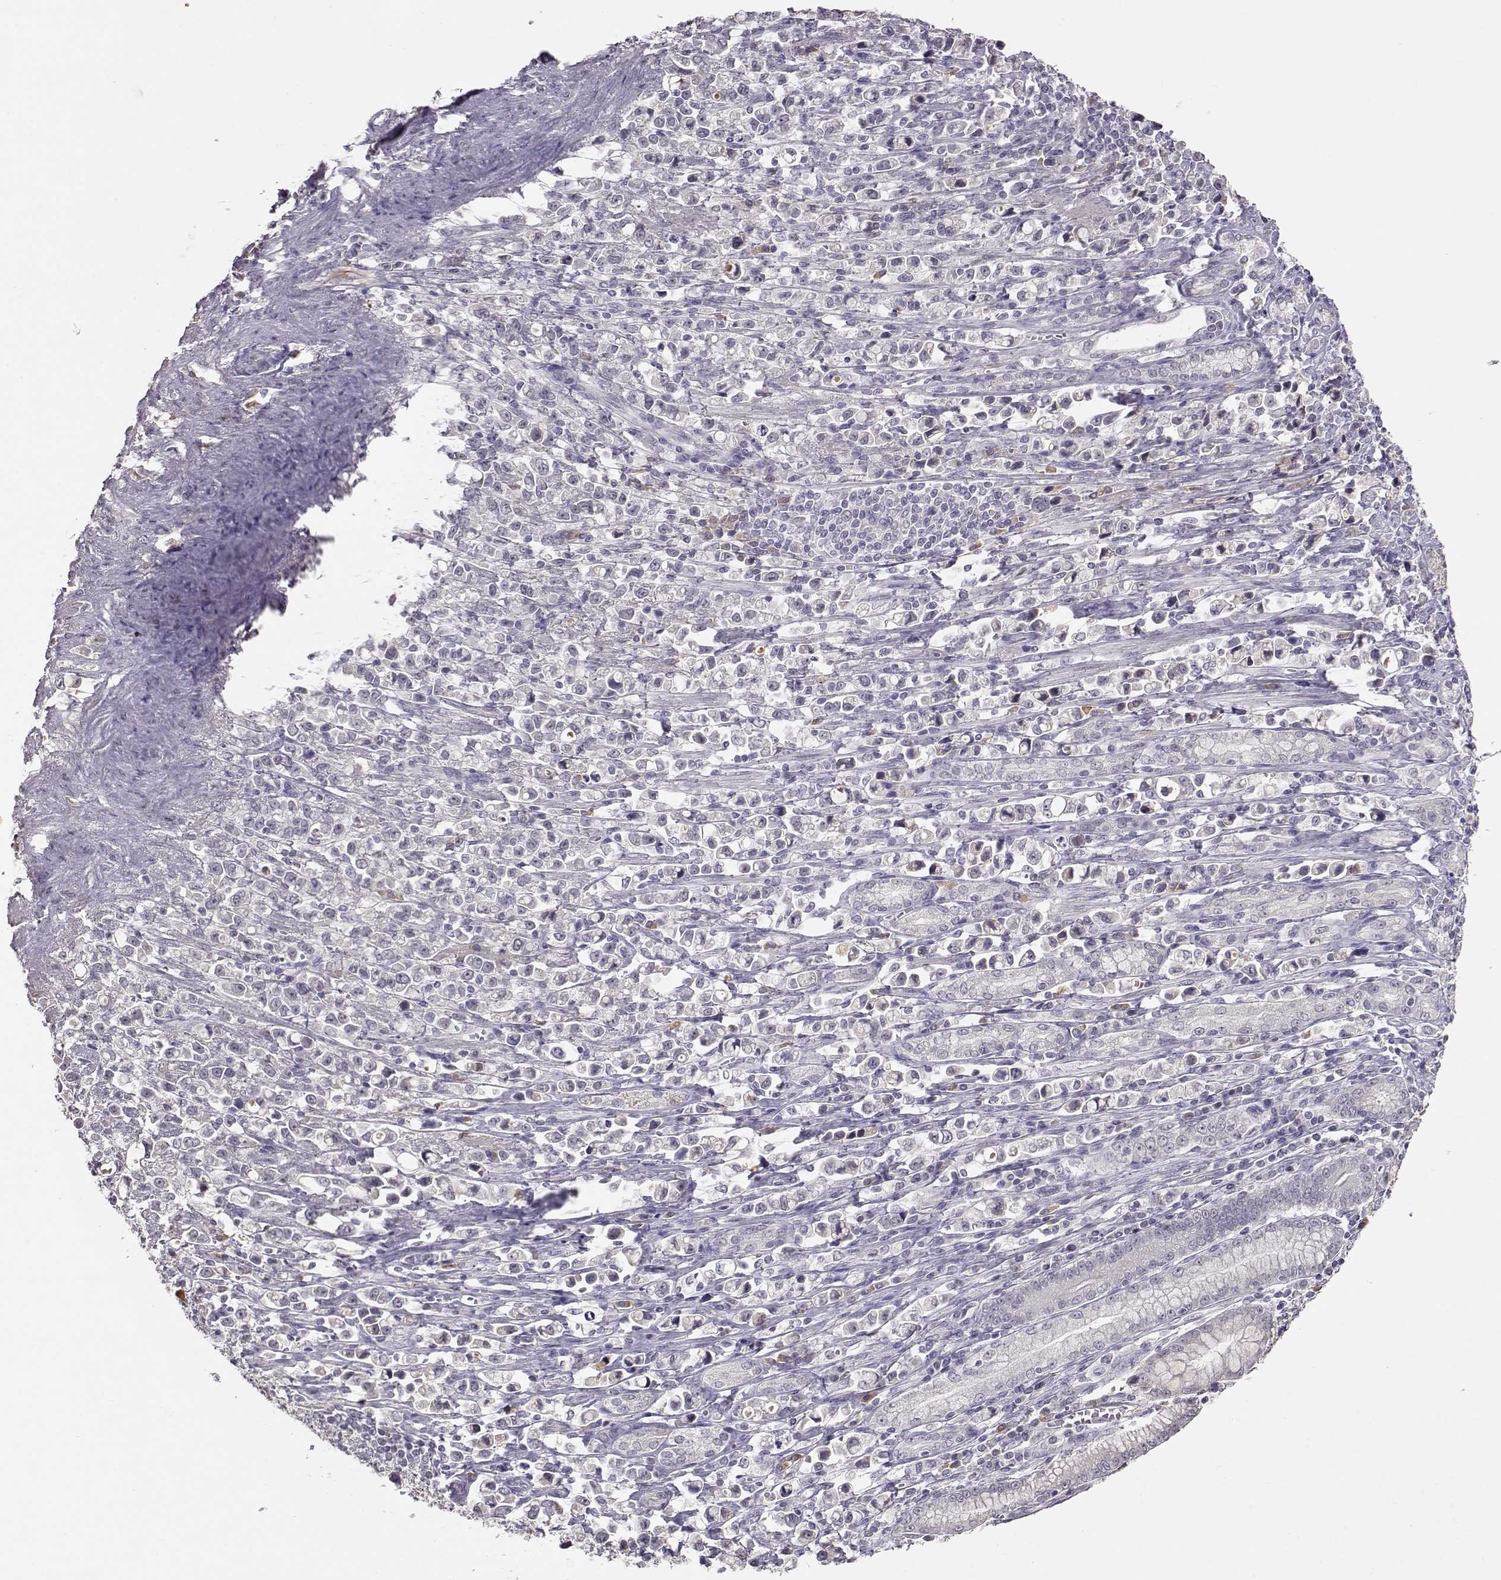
{"staining": {"intensity": "negative", "quantity": "none", "location": "none"}, "tissue": "stomach cancer", "cell_type": "Tumor cells", "image_type": "cancer", "snomed": [{"axis": "morphology", "description": "Adenocarcinoma, NOS"}, {"axis": "topography", "description": "Stomach"}], "caption": "Stomach adenocarcinoma was stained to show a protein in brown. There is no significant staining in tumor cells.", "gene": "TACR1", "patient": {"sex": "male", "age": 63}}